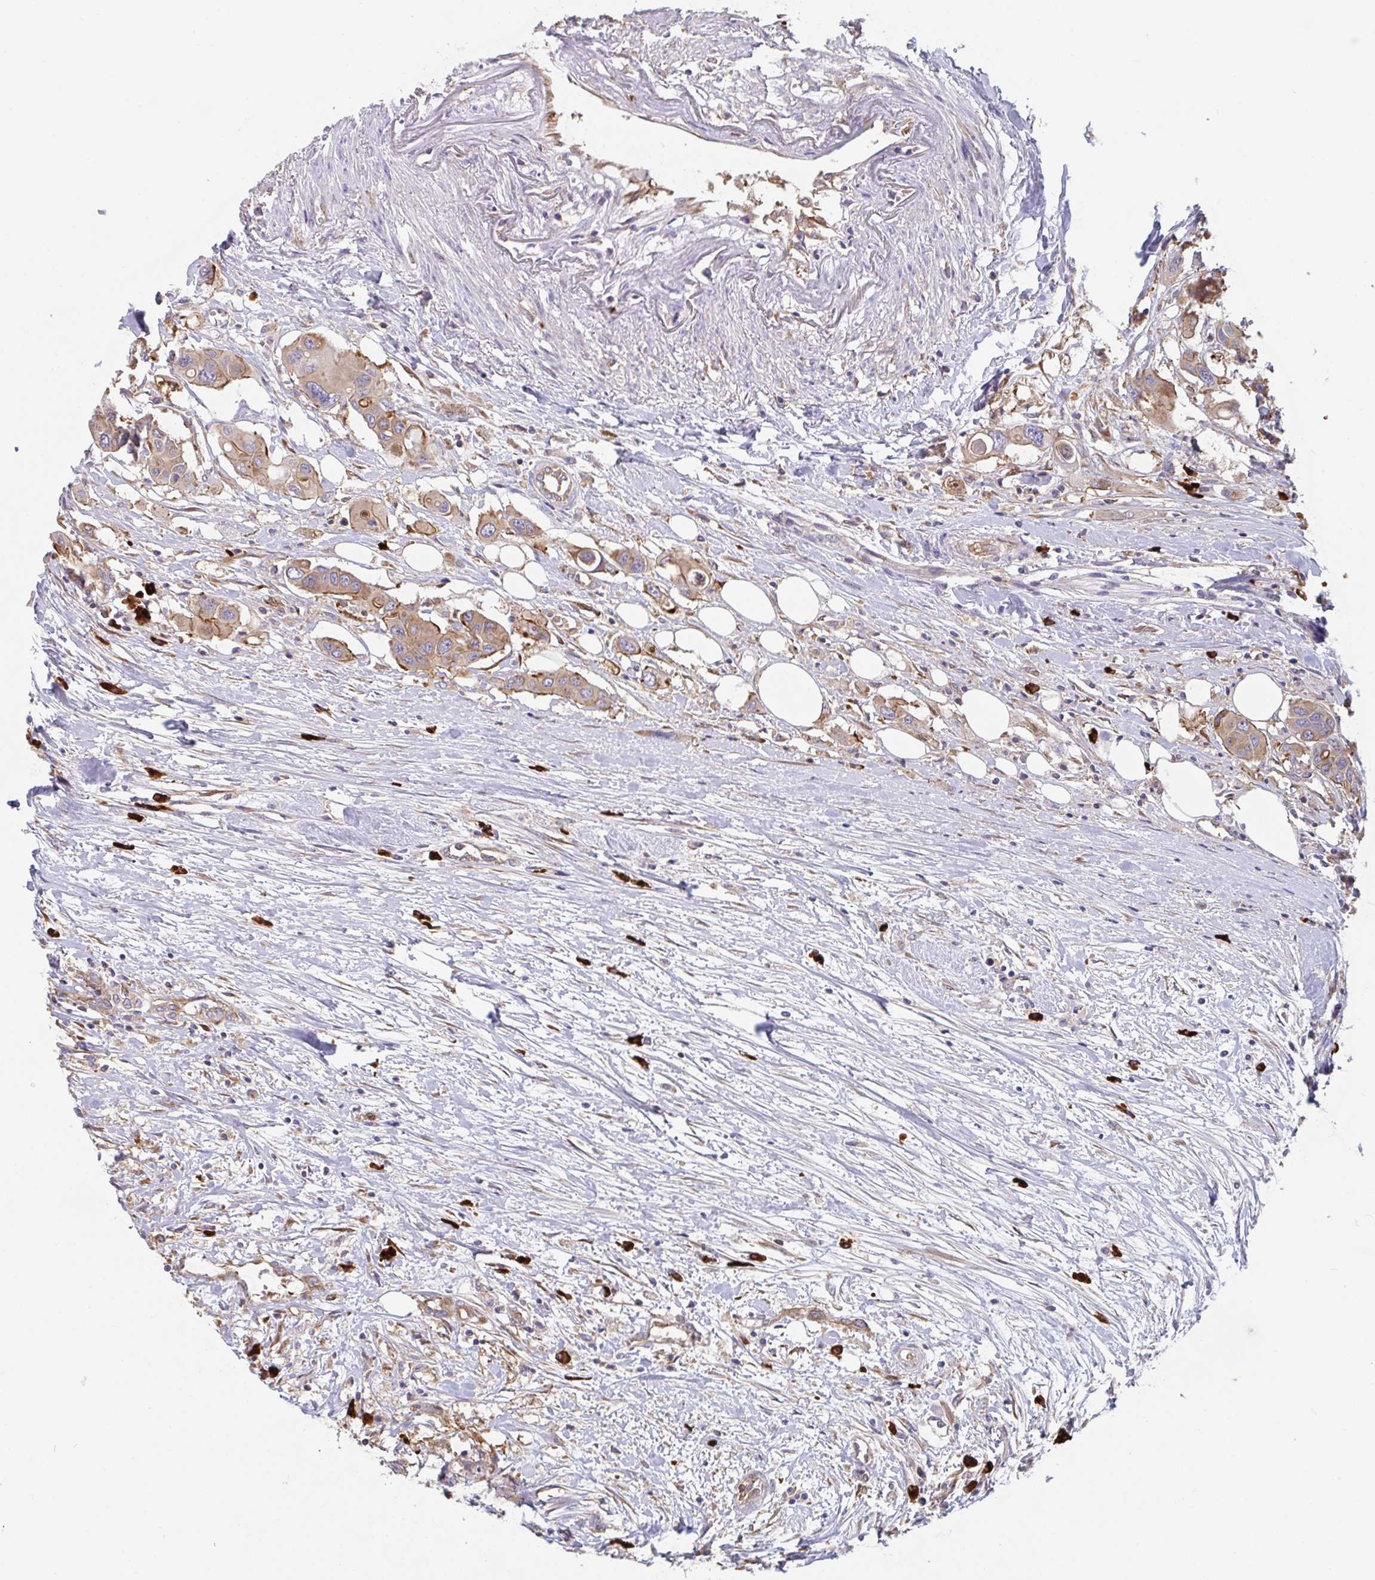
{"staining": {"intensity": "moderate", "quantity": ">75%", "location": "cytoplasmic/membranous"}, "tissue": "colorectal cancer", "cell_type": "Tumor cells", "image_type": "cancer", "snomed": [{"axis": "morphology", "description": "Adenocarcinoma, NOS"}, {"axis": "topography", "description": "Colon"}], "caption": "Adenocarcinoma (colorectal) was stained to show a protein in brown. There is medium levels of moderate cytoplasmic/membranous staining in about >75% of tumor cells. The staining was performed using DAB to visualize the protein expression in brown, while the nuclei were stained in blue with hematoxylin (Magnification: 20x).", "gene": "YARS2", "patient": {"sex": "male", "age": 77}}